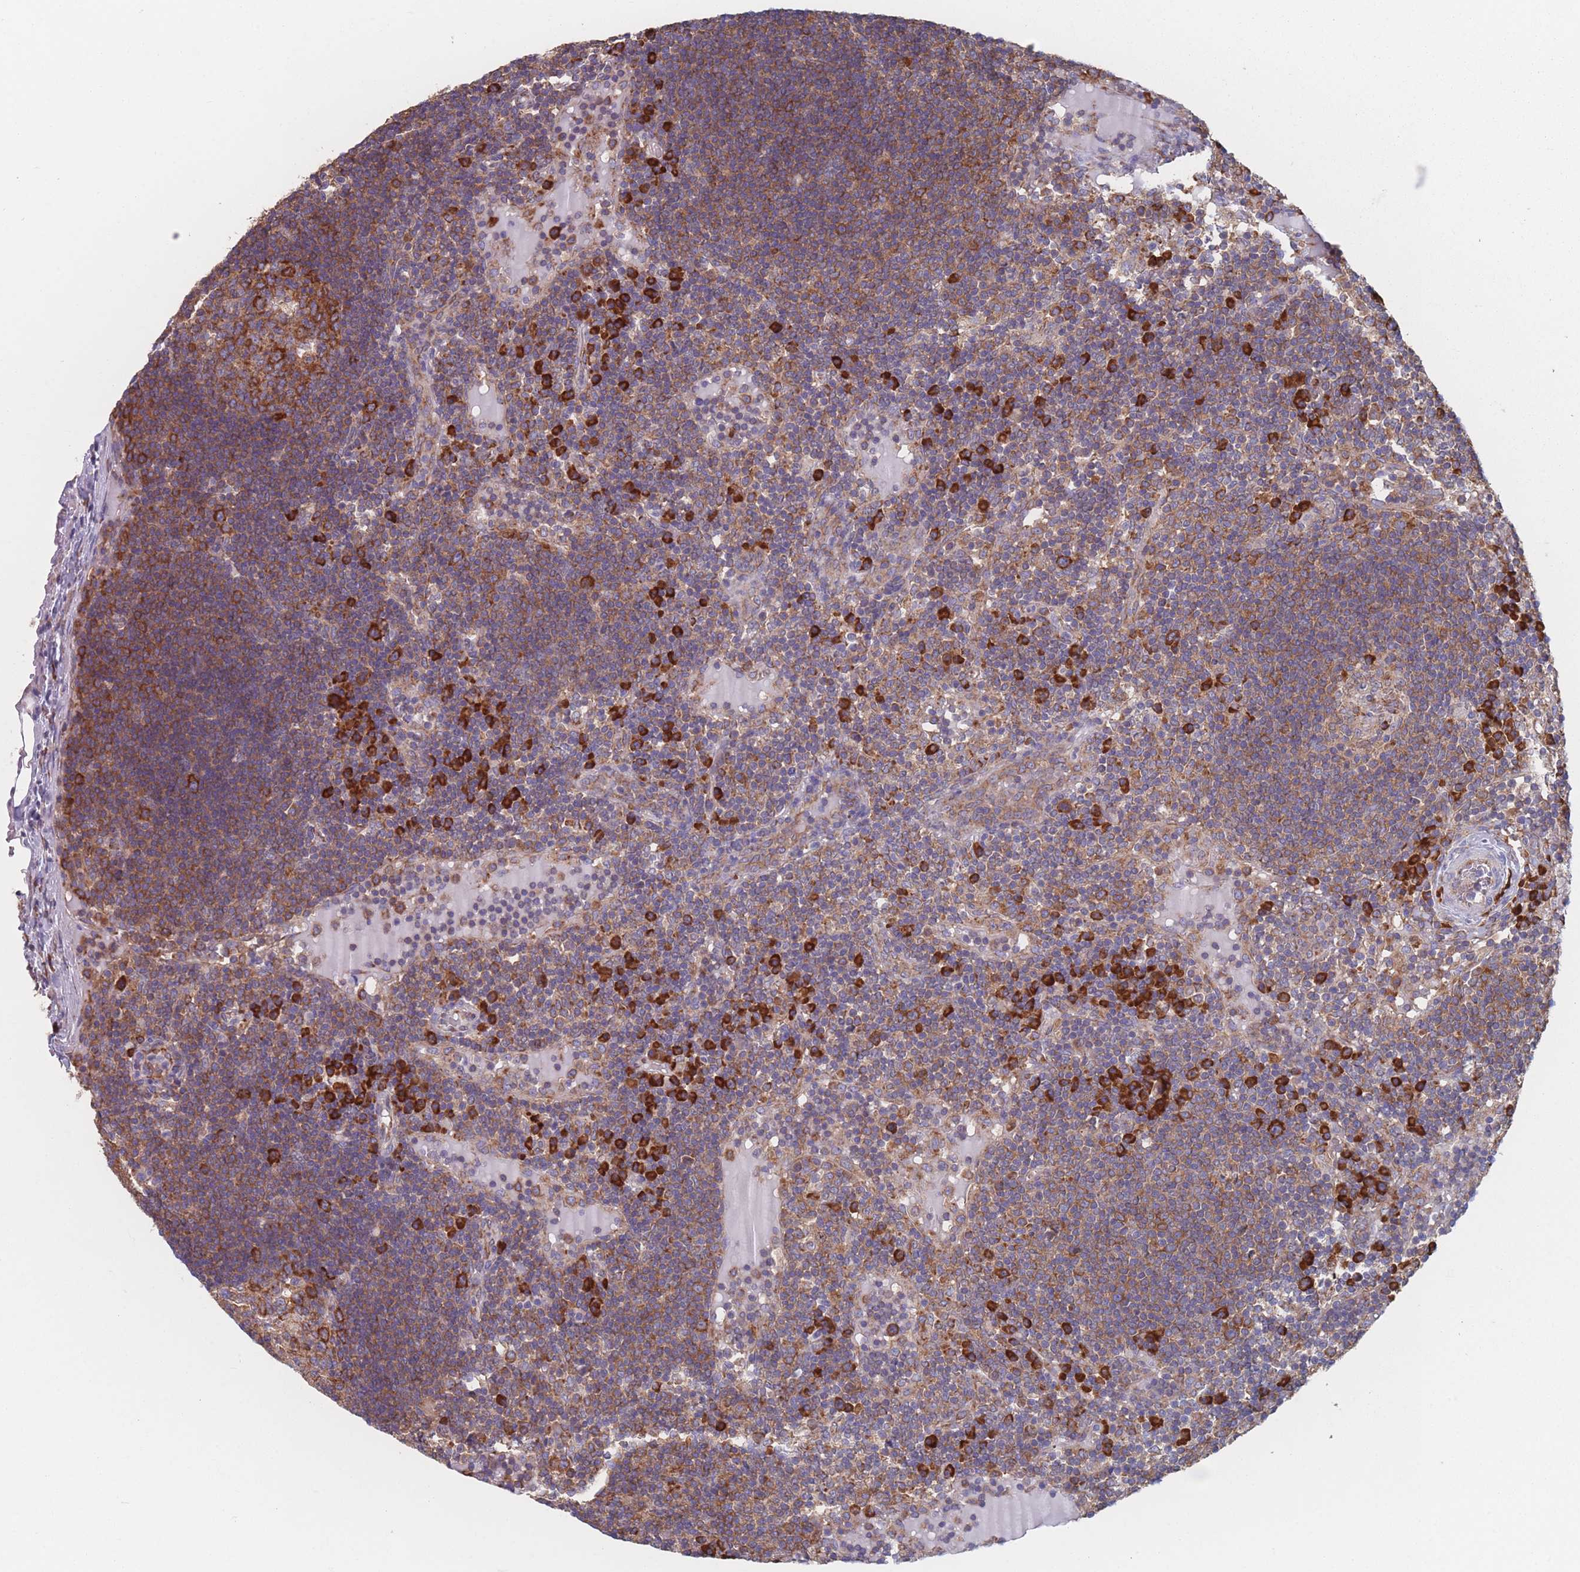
{"staining": {"intensity": "strong", "quantity": ">75%", "location": "cytoplasmic/membranous"}, "tissue": "lymph node", "cell_type": "Germinal center cells", "image_type": "normal", "snomed": [{"axis": "morphology", "description": "Normal tissue, NOS"}, {"axis": "topography", "description": "Lymph node"}], "caption": "This is an image of immunohistochemistry staining of normal lymph node, which shows strong staining in the cytoplasmic/membranous of germinal center cells.", "gene": "EEF1B2", "patient": {"sex": "male", "age": 53}}